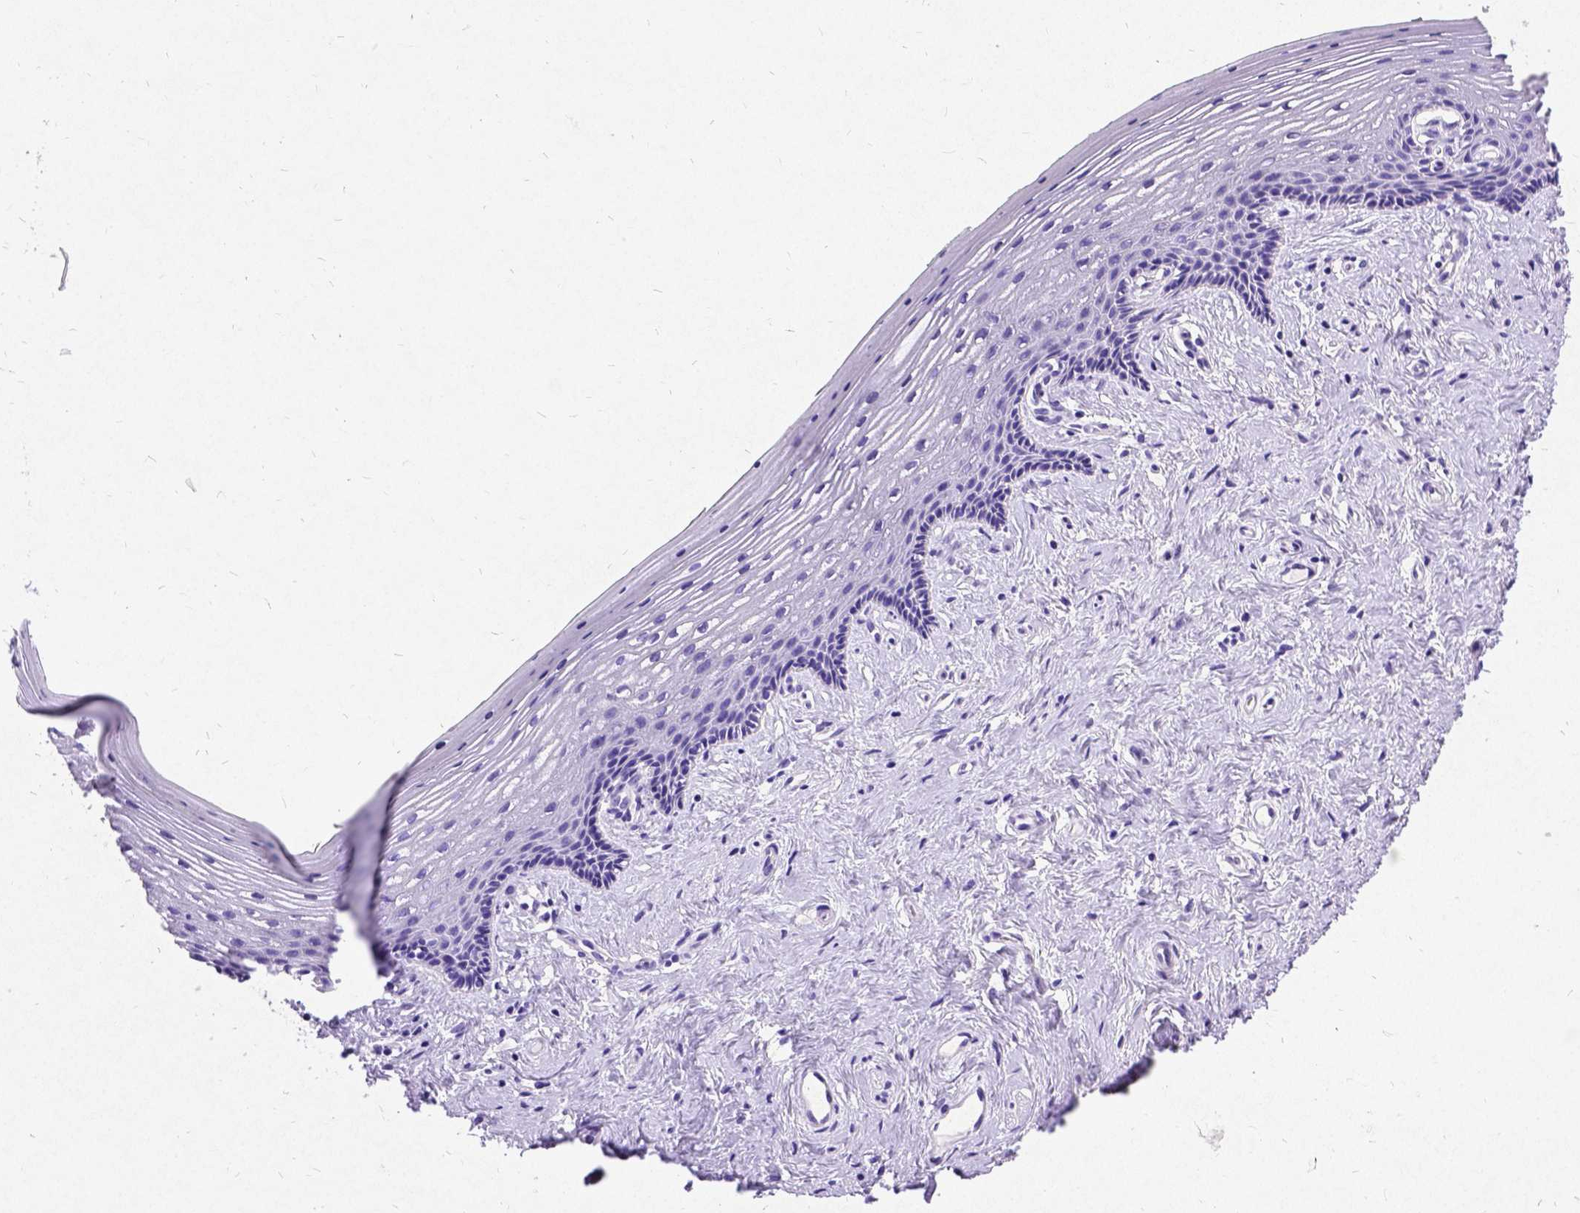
{"staining": {"intensity": "negative", "quantity": "none", "location": "none"}, "tissue": "vagina", "cell_type": "Squamous epithelial cells", "image_type": "normal", "snomed": [{"axis": "morphology", "description": "Normal tissue, NOS"}, {"axis": "topography", "description": "Vagina"}], "caption": "An image of vagina stained for a protein demonstrates no brown staining in squamous epithelial cells.", "gene": "NEUROD4", "patient": {"sex": "female", "age": 42}}